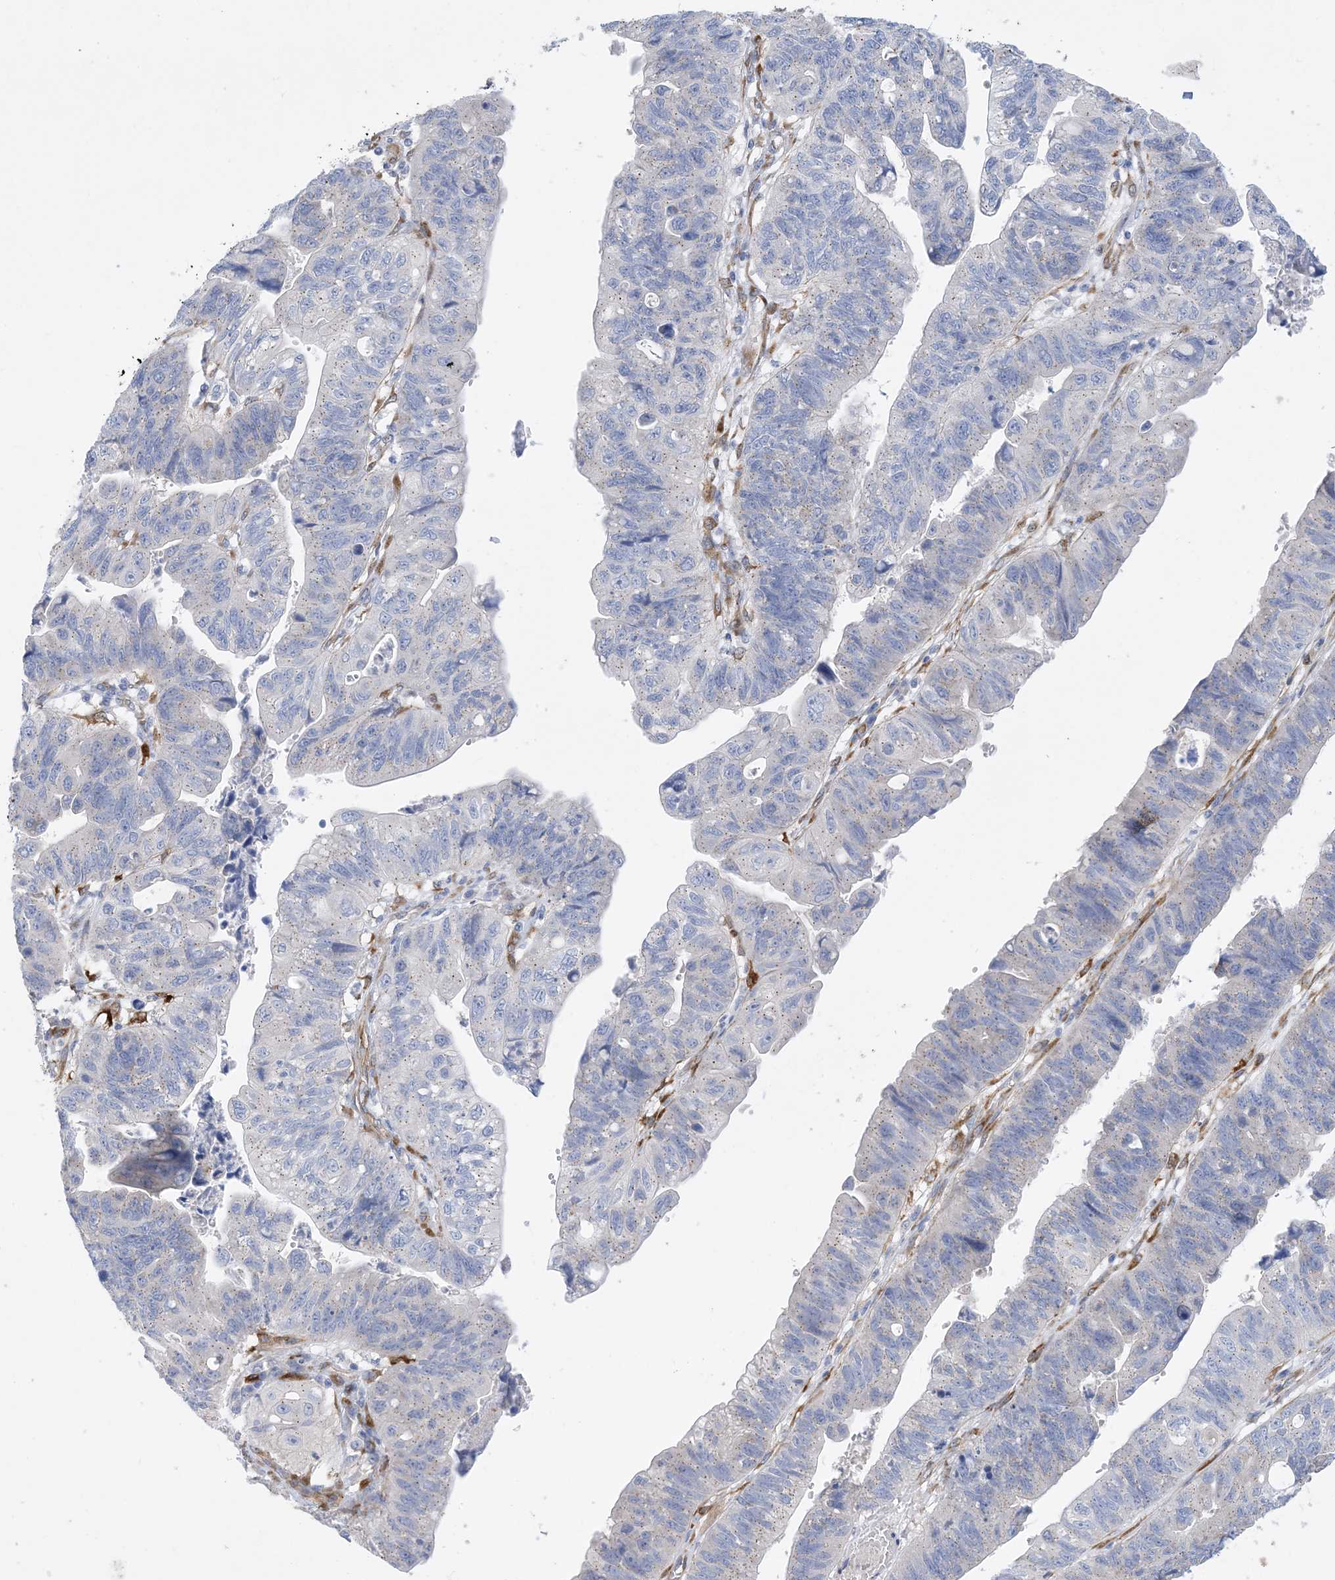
{"staining": {"intensity": "negative", "quantity": "none", "location": "none"}, "tissue": "stomach cancer", "cell_type": "Tumor cells", "image_type": "cancer", "snomed": [{"axis": "morphology", "description": "Adenocarcinoma, NOS"}, {"axis": "topography", "description": "Stomach"}], "caption": "Immunohistochemical staining of human adenocarcinoma (stomach) exhibits no significant expression in tumor cells. (Brightfield microscopy of DAB (3,3'-diaminobenzidine) immunohistochemistry (IHC) at high magnification).", "gene": "RBMS3", "patient": {"sex": "male", "age": 59}}